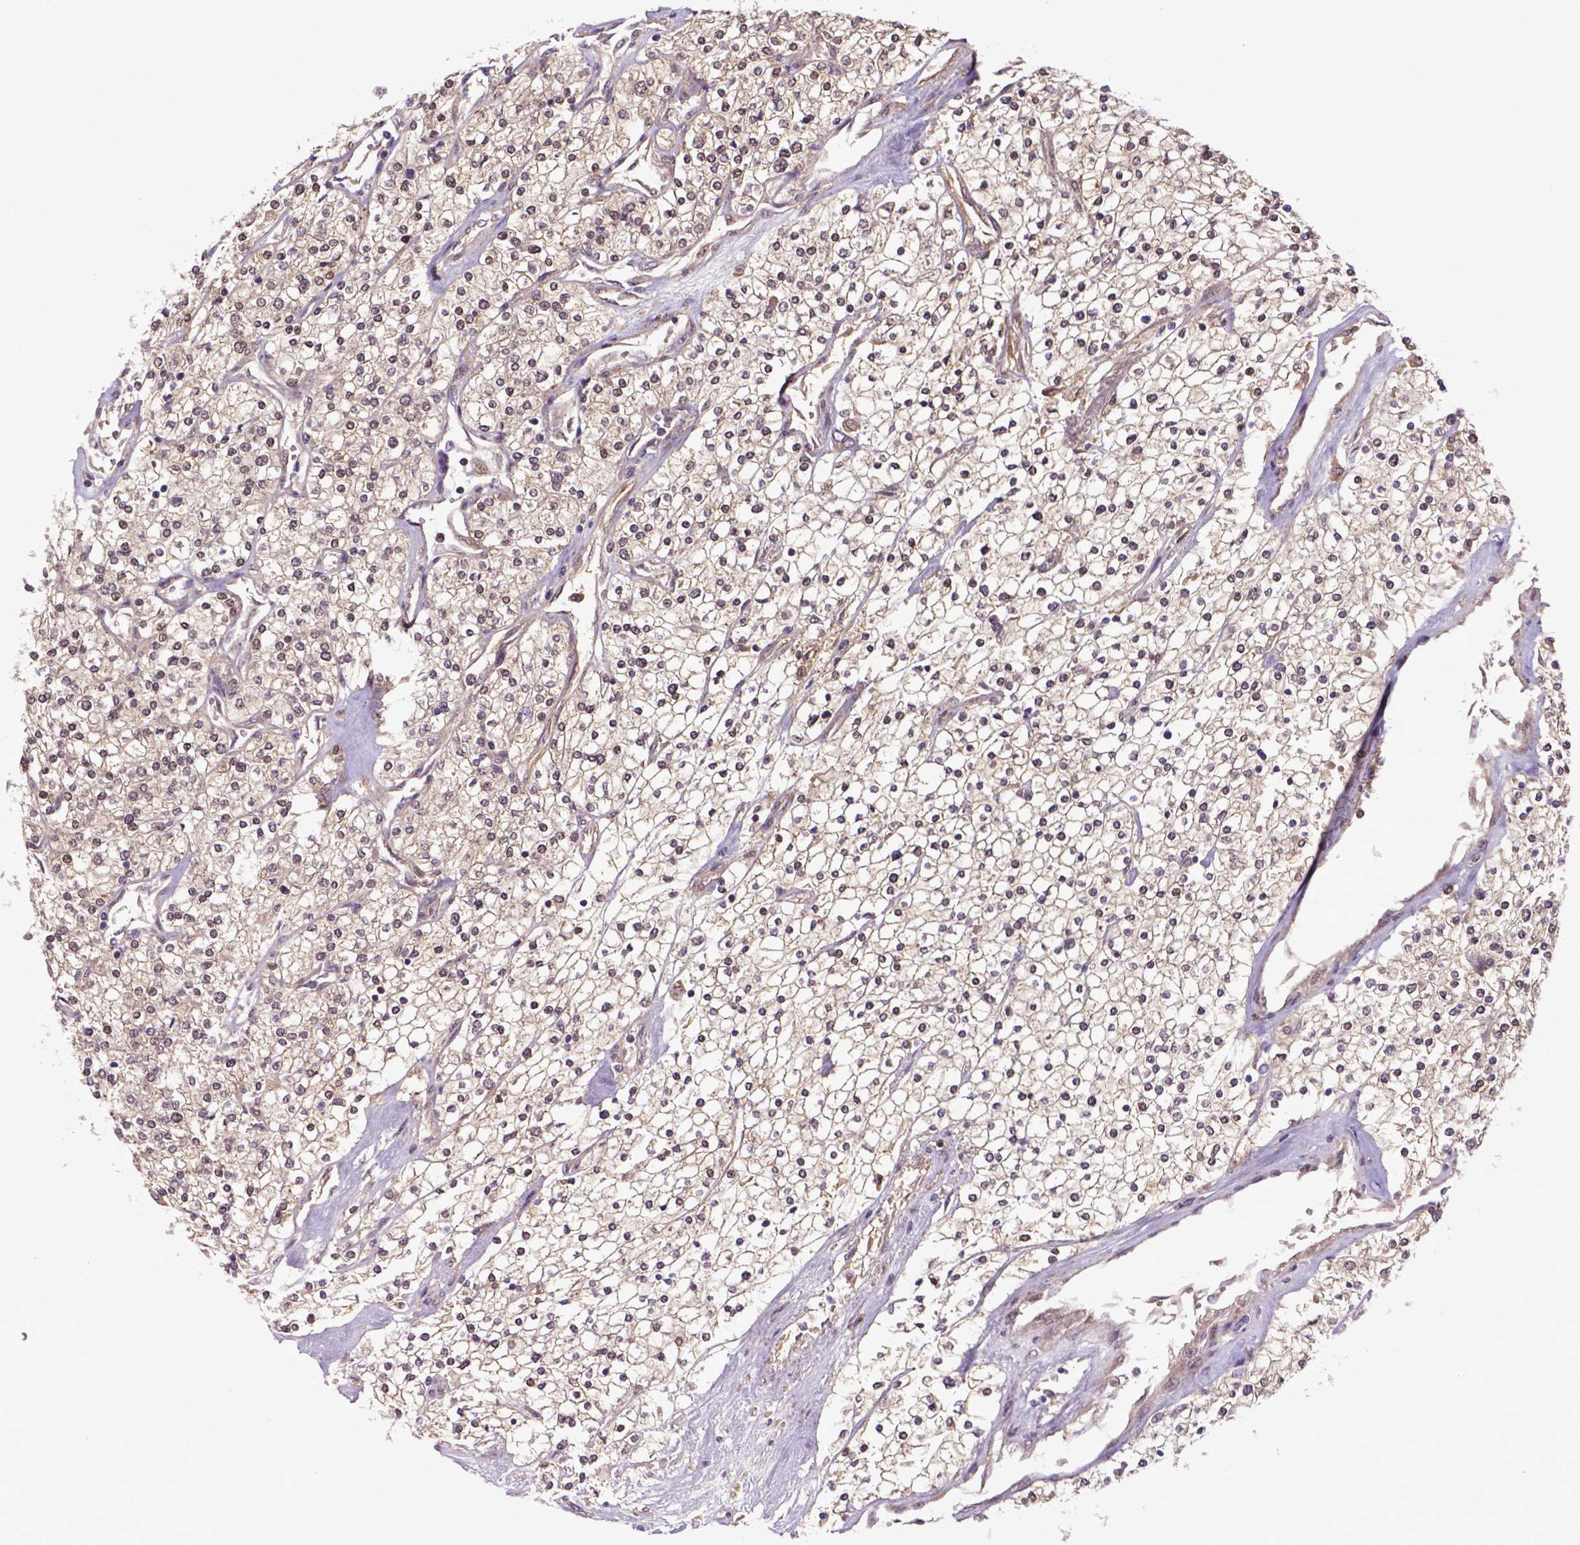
{"staining": {"intensity": "moderate", "quantity": ">75%", "location": "cytoplasmic/membranous,nuclear"}, "tissue": "renal cancer", "cell_type": "Tumor cells", "image_type": "cancer", "snomed": [{"axis": "morphology", "description": "Adenocarcinoma, NOS"}, {"axis": "topography", "description": "Kidney"}], "caption": "This histopathology image displays immunohistochemistry (IHC) staining of human adenocarcinoma (renal), with medium moderate cytoplasmic/membranous and nuclear positivity in approximately >75% of tumor cells.", "gene": "HSPBP1", "patient": {"sex": "male", "age": 80}}